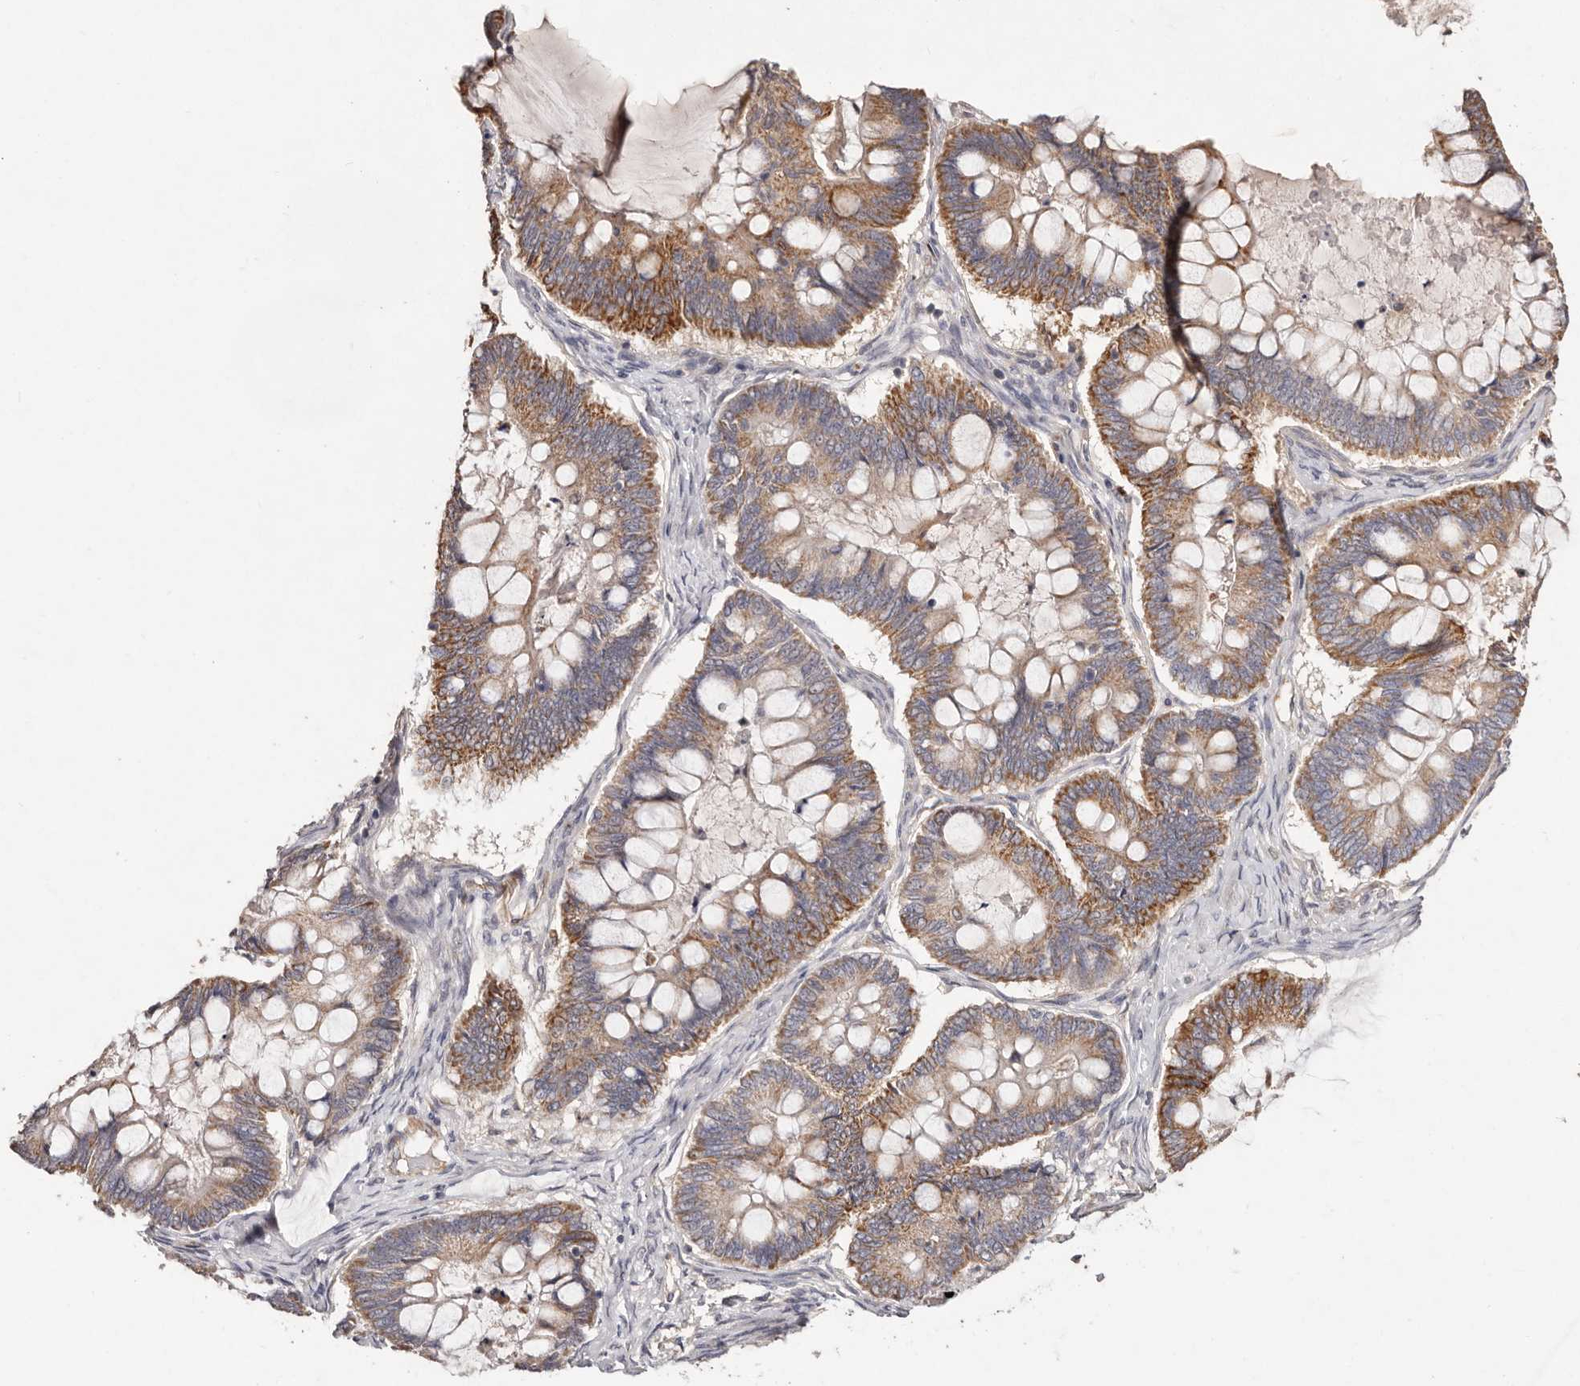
{"staining": {"intensity": "moderate", "quantity": ">75%", "location": "cytoplasmic/membranous"}, "tissue": "ovarian cancer", "cell_type": "Tumor cells", "image_type": "cancer", "snomed": [{"axis": "morphology", "description": "Cystadenocarcinoma, mucinous, NOS"}, {"axis": "topography", "description": "Ovary"}], "caption": "High-power microscopy captured an immunohistochemistry (IHC) image of ovarian cancer (mucinous cystadenocarcinoma), revealing moderate cytoplasmic/membranous positivity in about >75% of tumor cells.", "gene": "THBS3", "patient": {"sex": "female", "age": 61}}